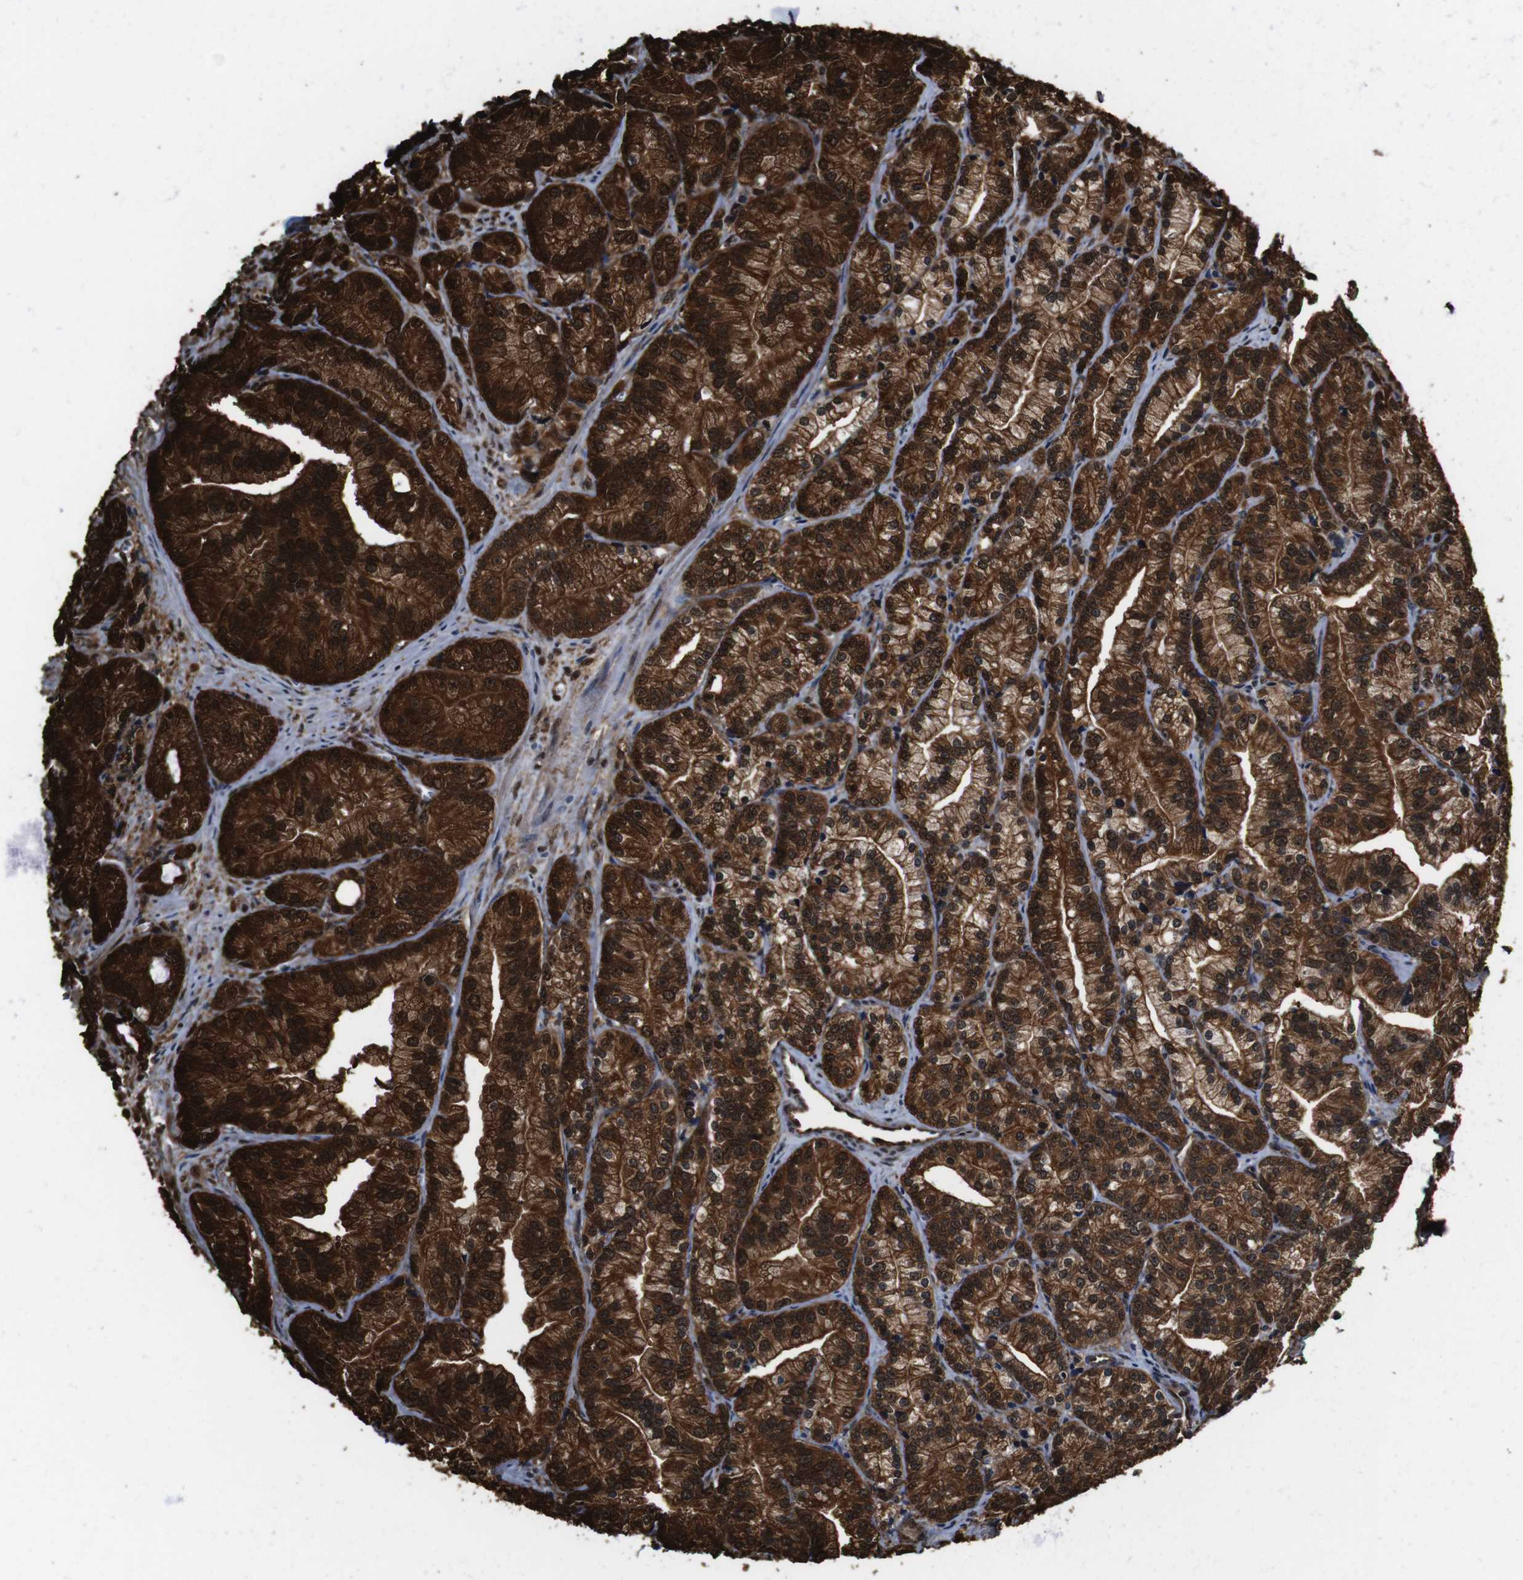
{"staining": {"intensity": "strong", "quantity": ">75%", "location": "cytoplasmic/membranous,nuclear"}, "tissue": "prostate cancer", "cell_type": "Tumor cells", "image_type": "cancer", "snomed": [{"axis": "morphology", "description": "Adenocarcinoma, Low grade"}, {"axis": "topography", "description": "Prostate"}], "caption": "Protein analysis of prostate cancer (low-grade adenocarcinoma) tissue demonstrates strong cytoplasmic/membranous and nuclear staining in approximately >75% of tumor cells.", "gene": "VCP", "patient": {"sex": "male", "age": 89}}